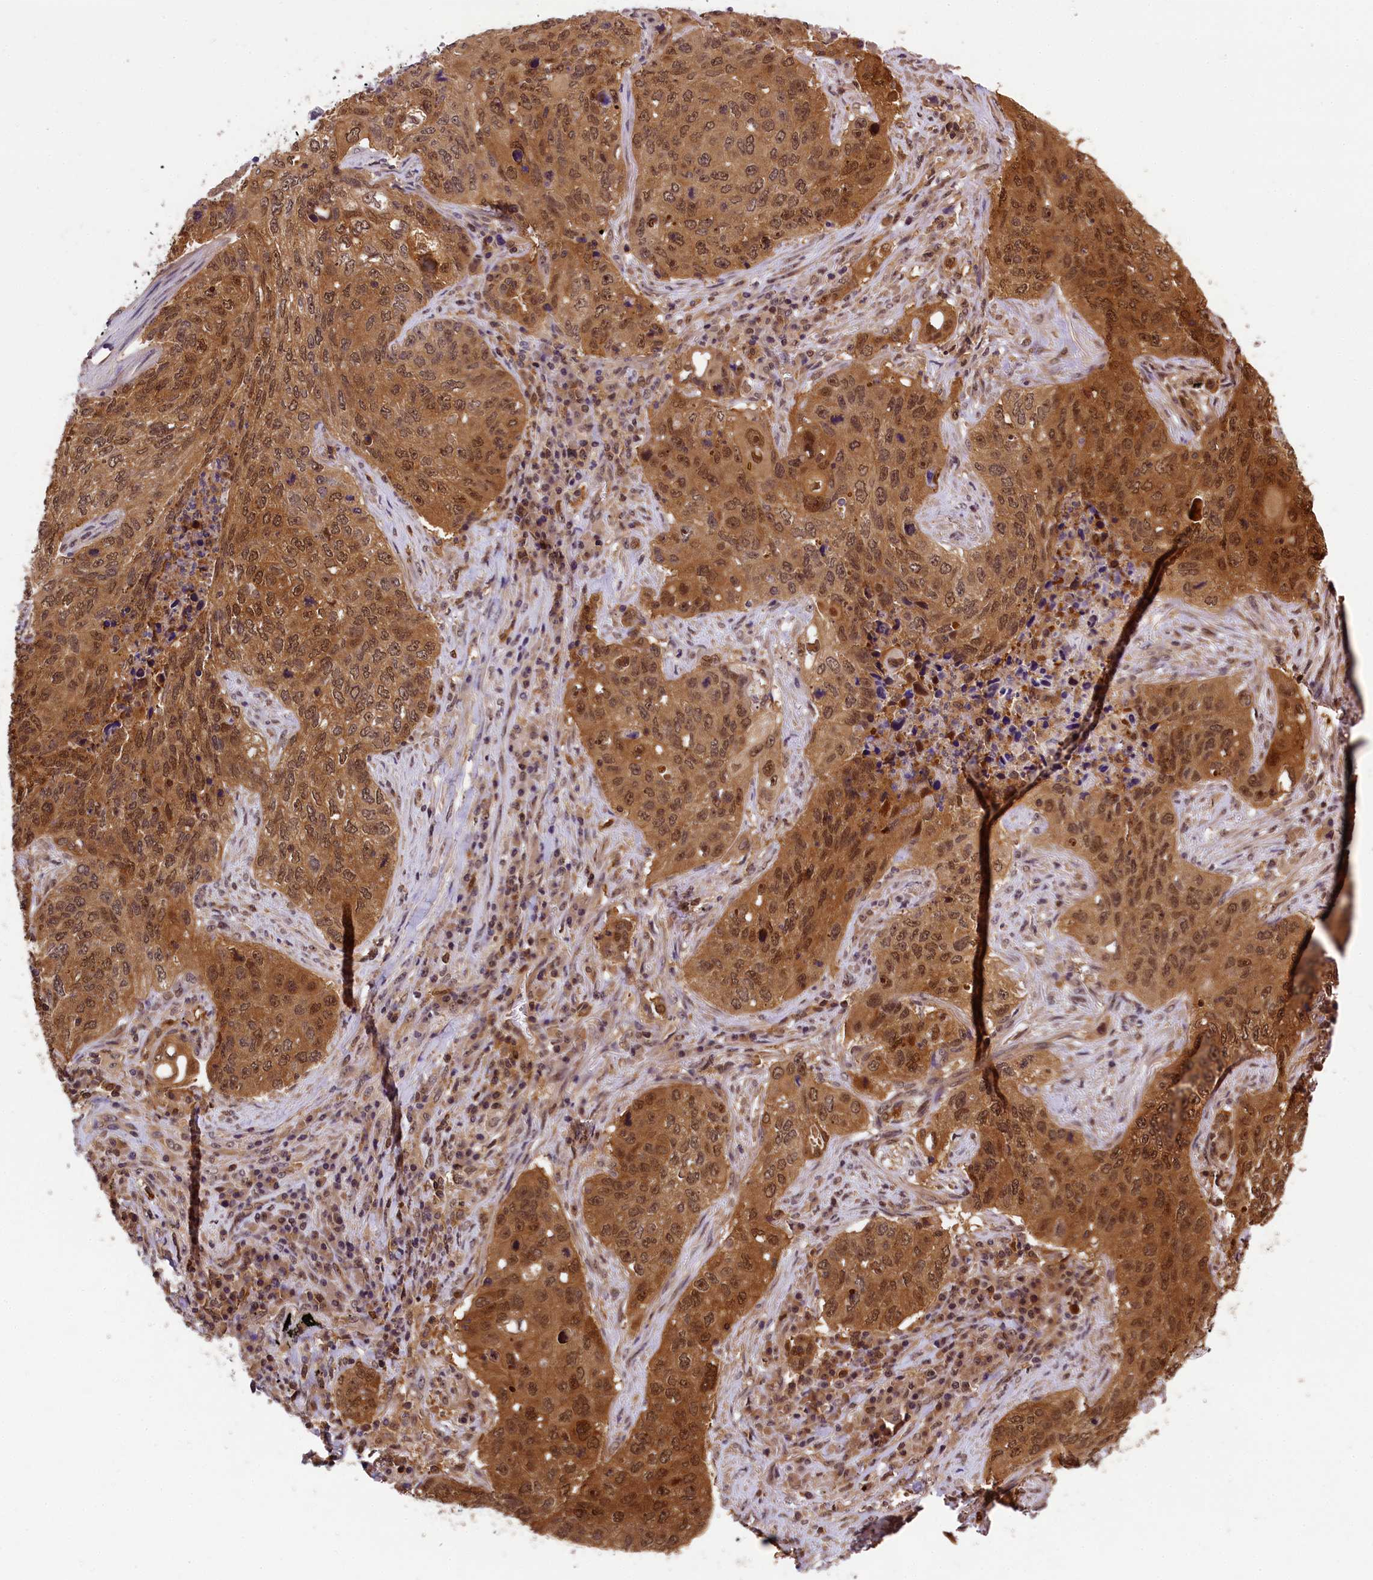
{"staining": {"intensity": "moderate", "quantity": ">75%", "location": "cytoplasmic/membranous,nuclear"}, "tissue": "lung cancer", "cell_type": "Tumor cells", "image_type": "cancer", "snomed": [{"axis": "morphology", "description": "Squamous cell carcinoma, NOS"}, {"axis": "topography", "description": "Lung"}], "caption": "Human lung cancer stained for a protein (brown) exhibits moderate cytoplasmic/membranous and nuclear positive expression in approximately >75% of tumor cells.", "gene": "EIF6", "patient": {"sex": "female", "age": 63}}